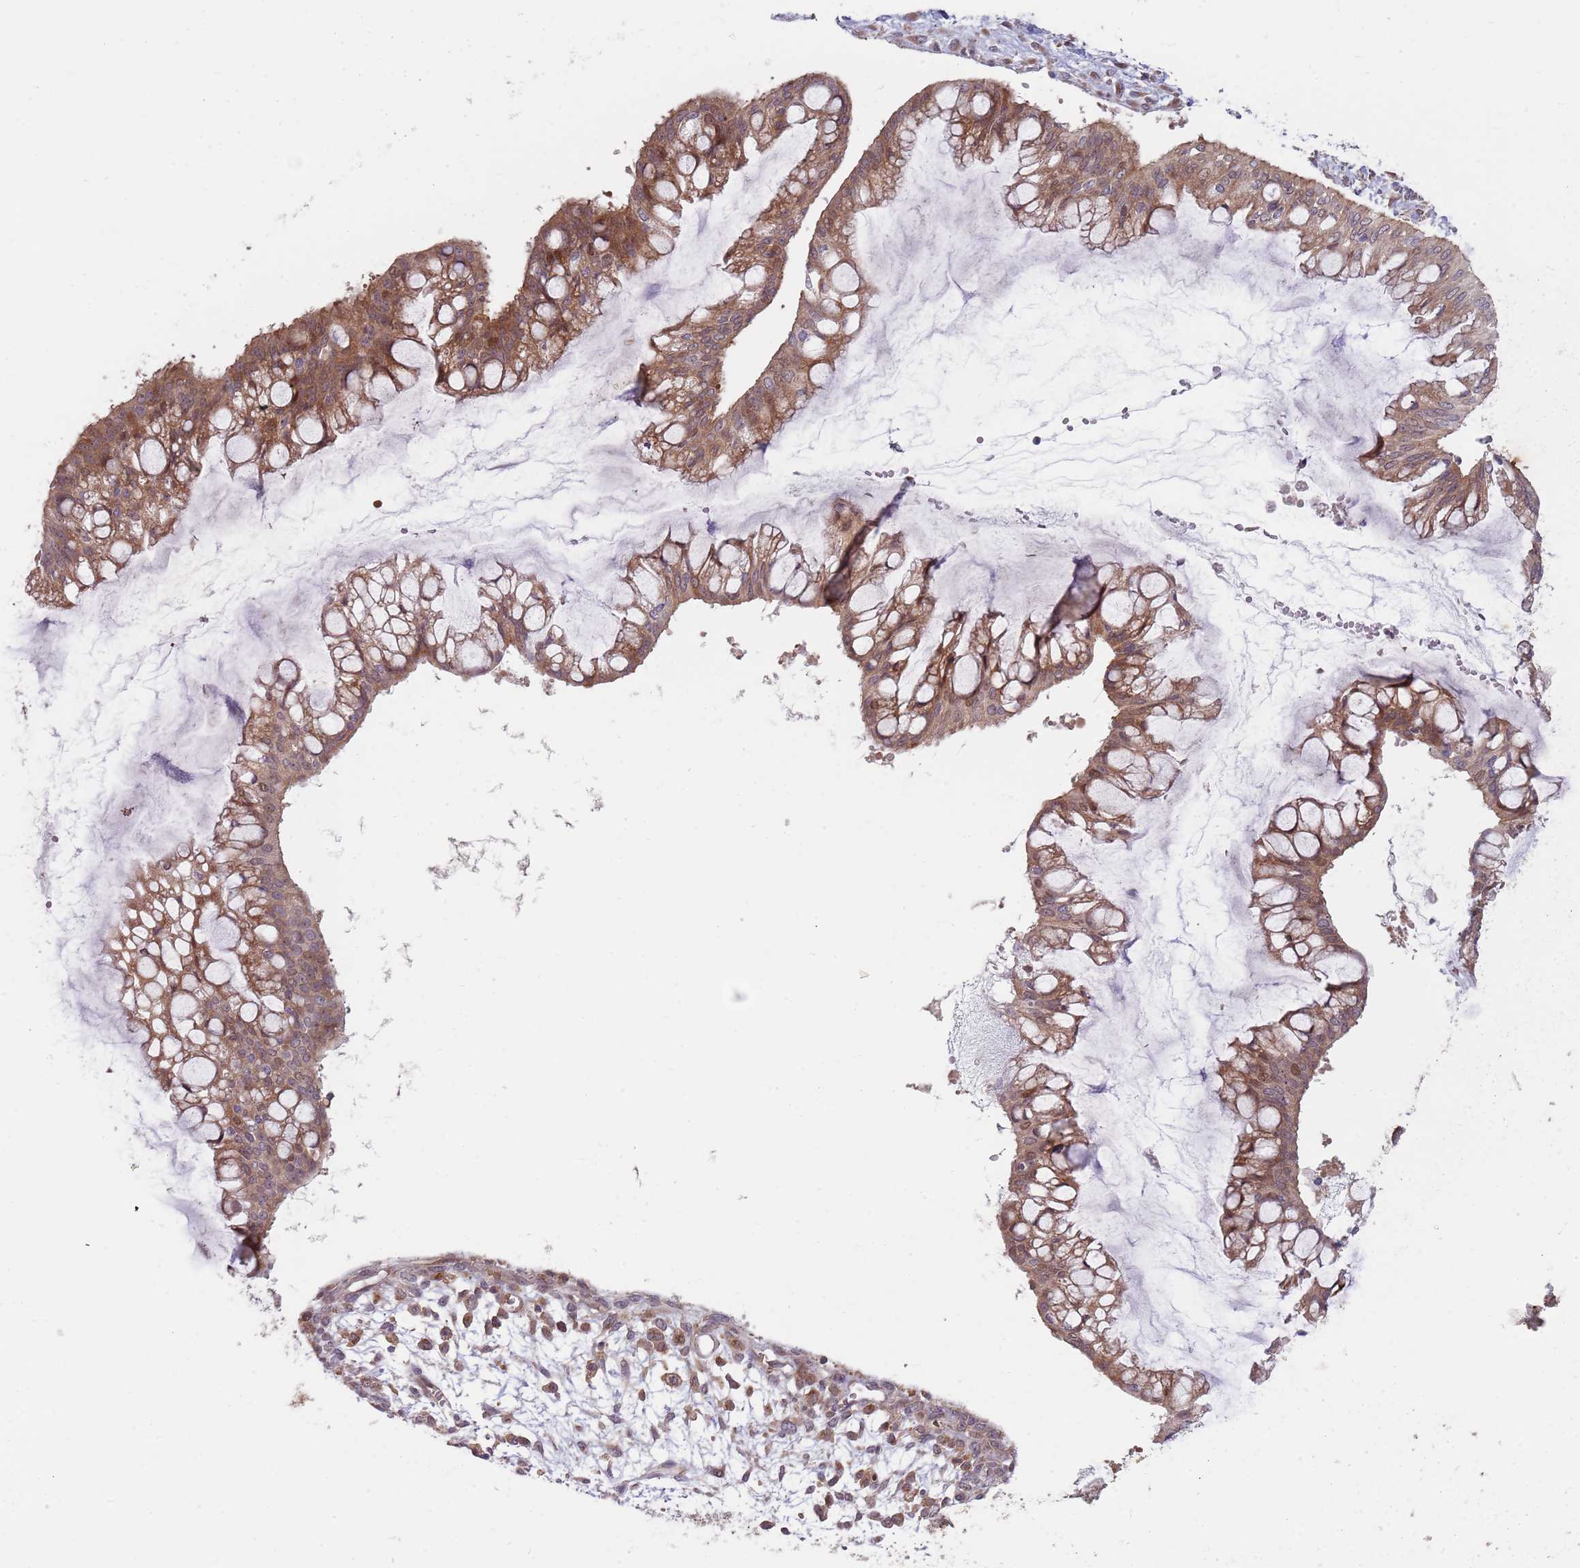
{"staining": {"intensity": "moderate", "quantity": ">75%", "location": "cytoplasmic/membranous,nuclear"}, "tissue": "ovarian cancer", "cell_type": "Tumor cells", "image_type": "cancer", "snomed": [{"axis": "morphology", "description": "Cystadenocarcinoma, mucinous, NOS"}, {"axis": "topography", "description": "Ovary"}], "caption": "A histopathology image showing moderate cytoplasmic/membranous and nuclear expression in approximately >75% of tumor cells in ovarian cancer (mucinous cystadenocarcinoma), as visualized by brown immunohistochemical staining.", "gene": "GGA1", "patient": {"sex": "female", "age": 73}}